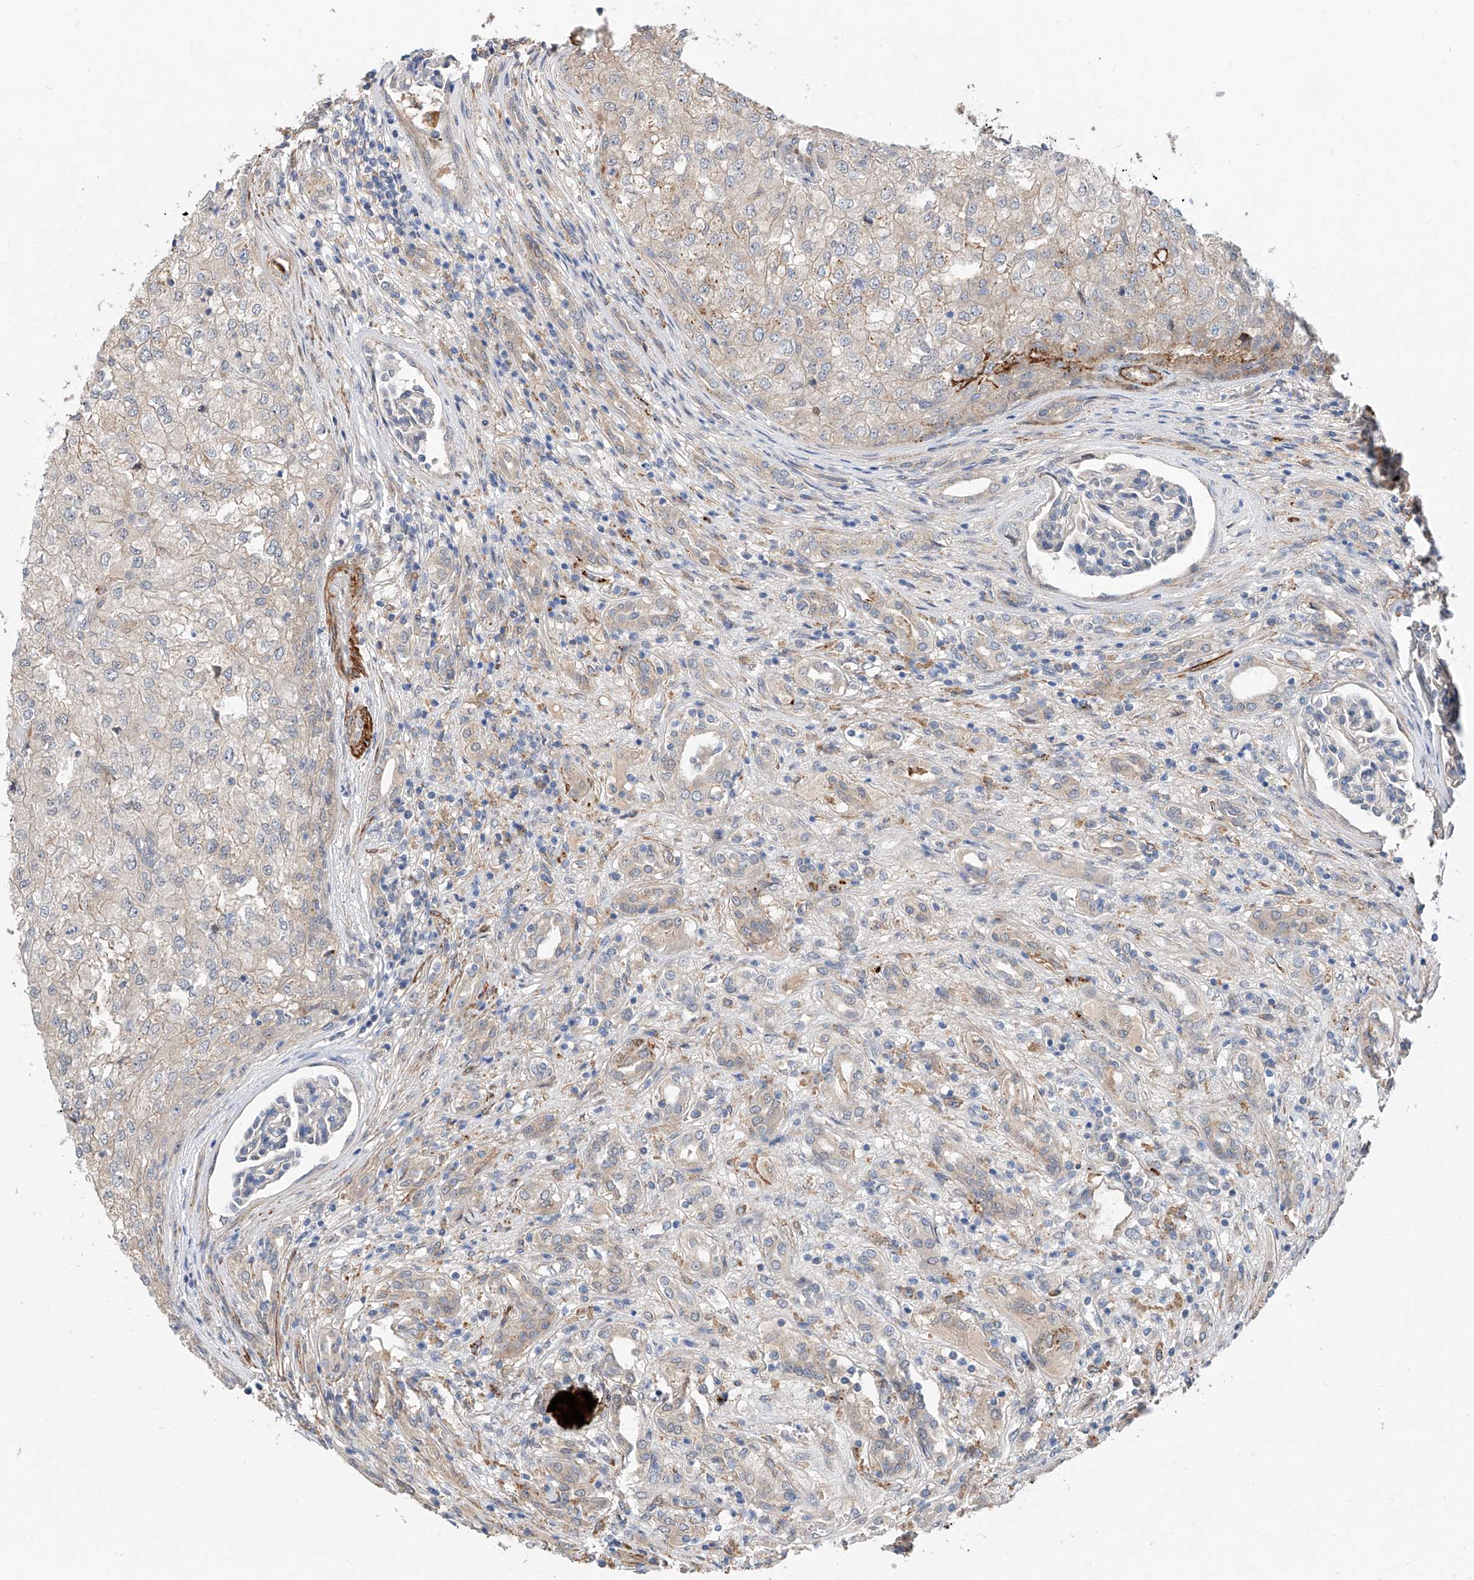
{"staining": {"intensity": "moderate", "quantity": "<25%", "location": "cytoplasmic/membranous"}, "tissue": "renal cancer", "cell_type": "Tumor cells", "image_type": "cancer", "snomed": [{"axis": "morphology", "description": "Adenocarcinoma, NOS"}, {"axis": "topography", "description": "Kidney"}], "caption": "Protein expression analysis of renal cancer exhibits moderate cytoplasmic/membranous expression in approximately <25% of tumor cells.", "gene": "MAGEE2", "patient": {"sex": "female", "age": 54}}